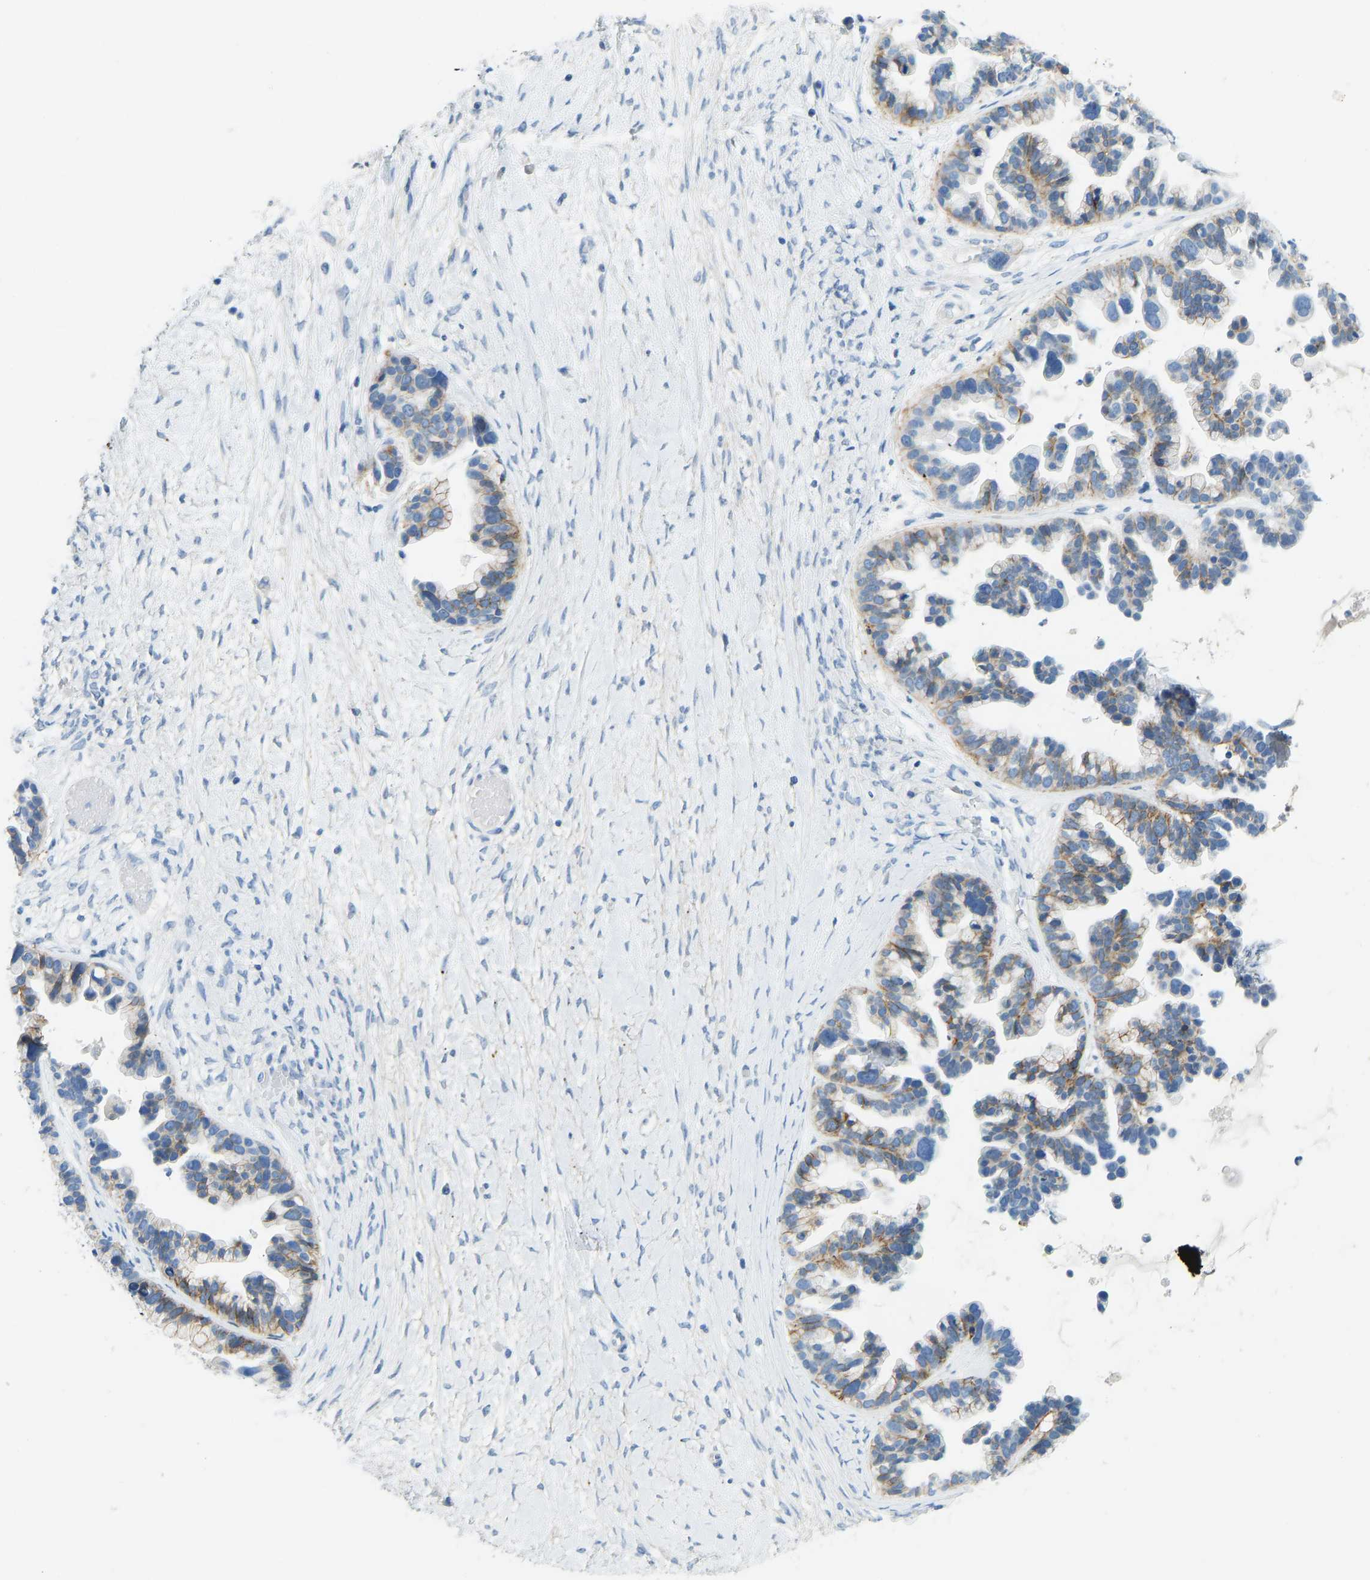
{"staining": {"intensity": "moderate", "quantity": ">75%", "location": "cytoplasmic/membranous"}, "tissue": "ovarian cancer", "cell_type": "Tumor cells", "image_type": "cancer", "snomed": [{"axis": "morphology", "description": "Cystadenocarcinoma, serous, NOS"}, {"axis": "topography", "description": "Ovary"}], "caption": "Protein analysis of ovarian cancer (serous cystadenocarcinoma) tissue displays moderate cytoplasmic/membranous staining in approximately >75% of tumor cells. The staining was performed using DAB (3,3'-diaminobenzidine), with brown indicating positive protein expression. Nuclei are stained blue with hematoxylin.", "gene": "ATP1A1", "patient": {"sex": "female", "age": 56}}